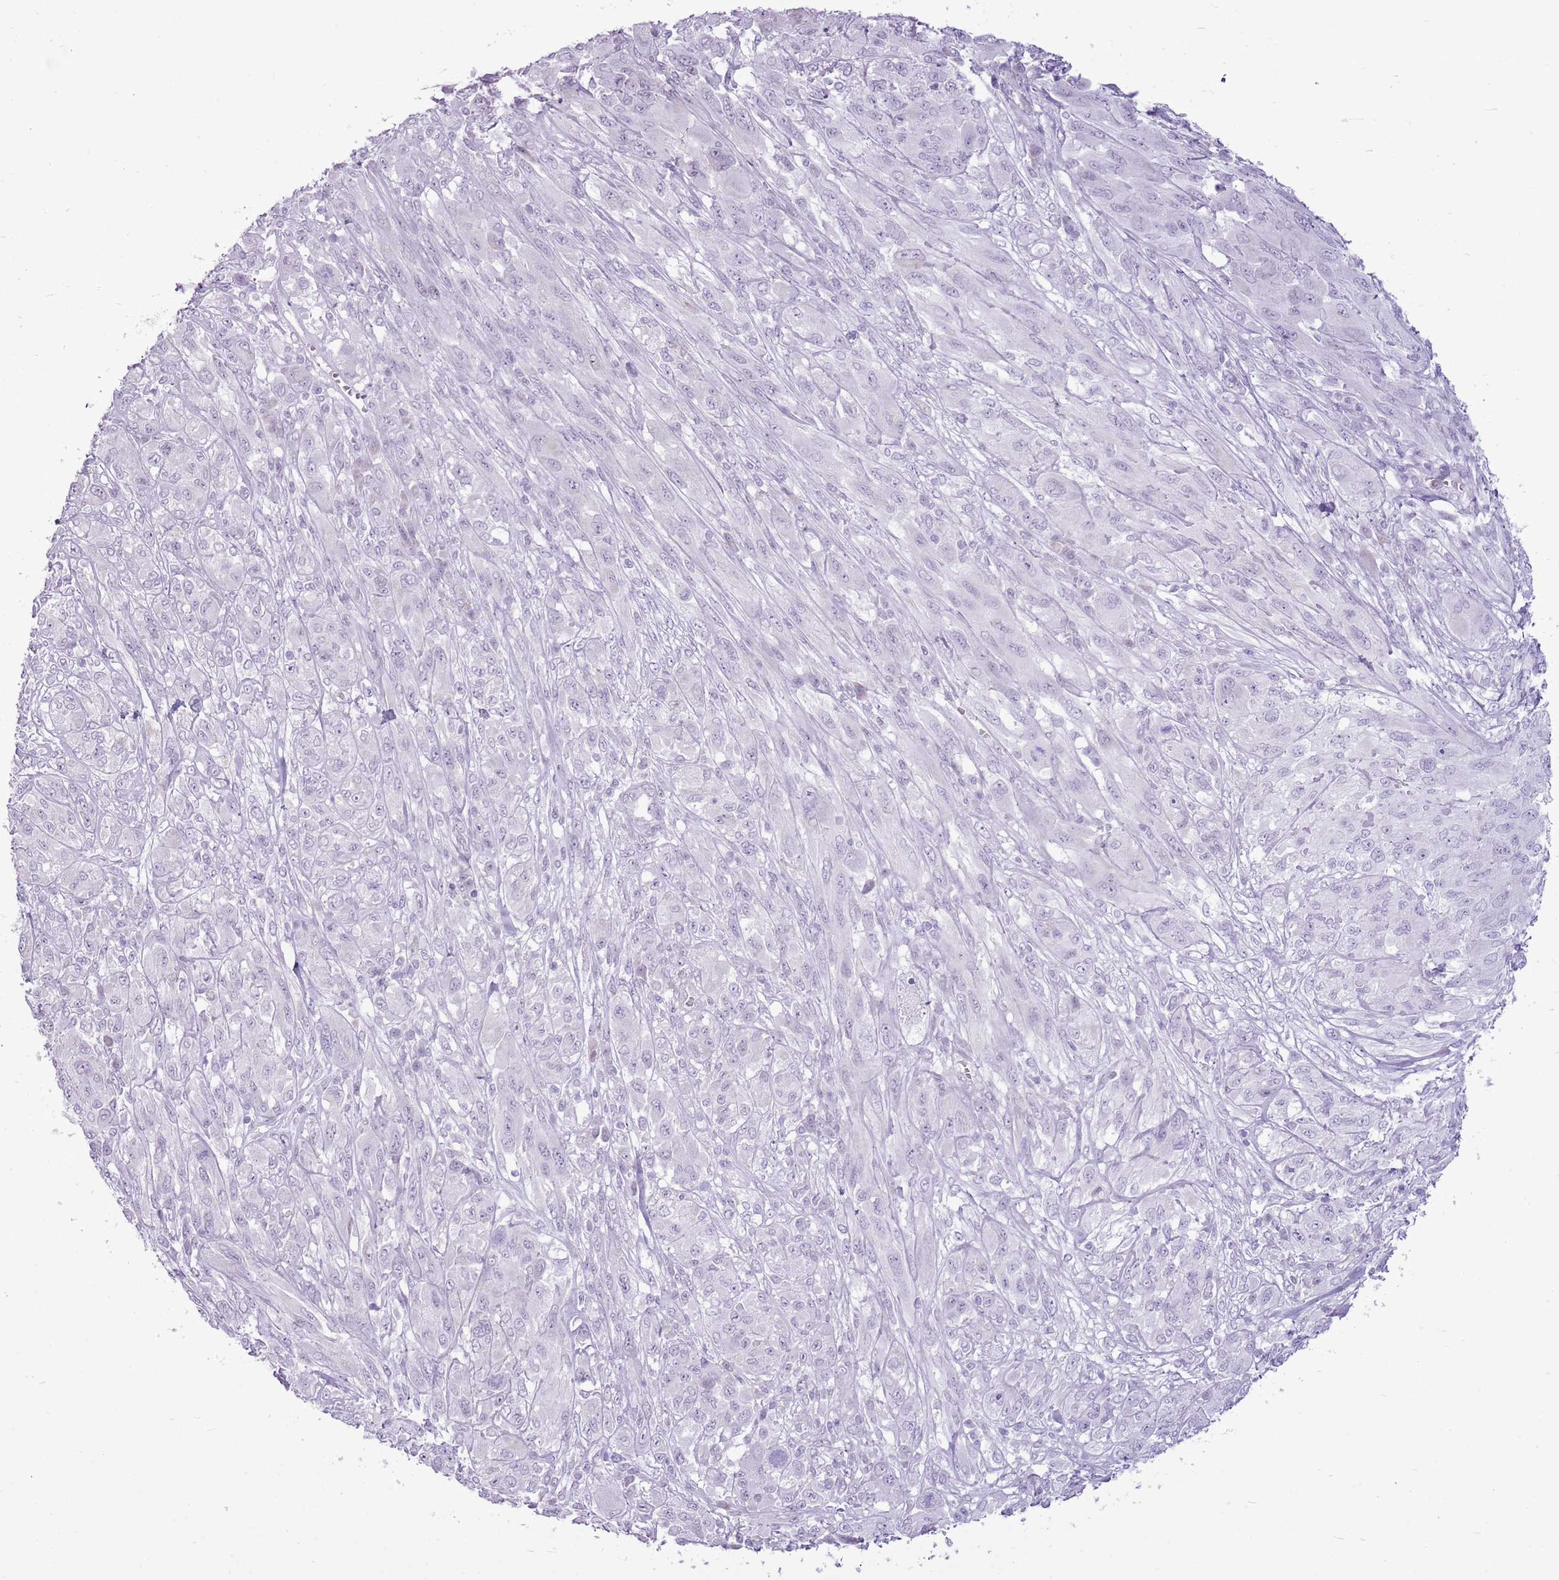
{"staining": {"intensity": "negative", "quantity": "none", "location": "none"}, "tissue": "melanoma", "cell_type": "Tumor cells", "image_type": "cancer", "snomed": [{"axis": "morphology", "description": "Malignant melanoma, NOS"}, {"axis": "topography", "description": "Skin"}], "caption": "Immunohistochemistry of human melanoma reveals no positivity in tumor cells. (Immunohistochemistry, brightfield microscopy, high magnification).", "gene": "RPL3L", "patient": {"sex": "female", "age": 91}}